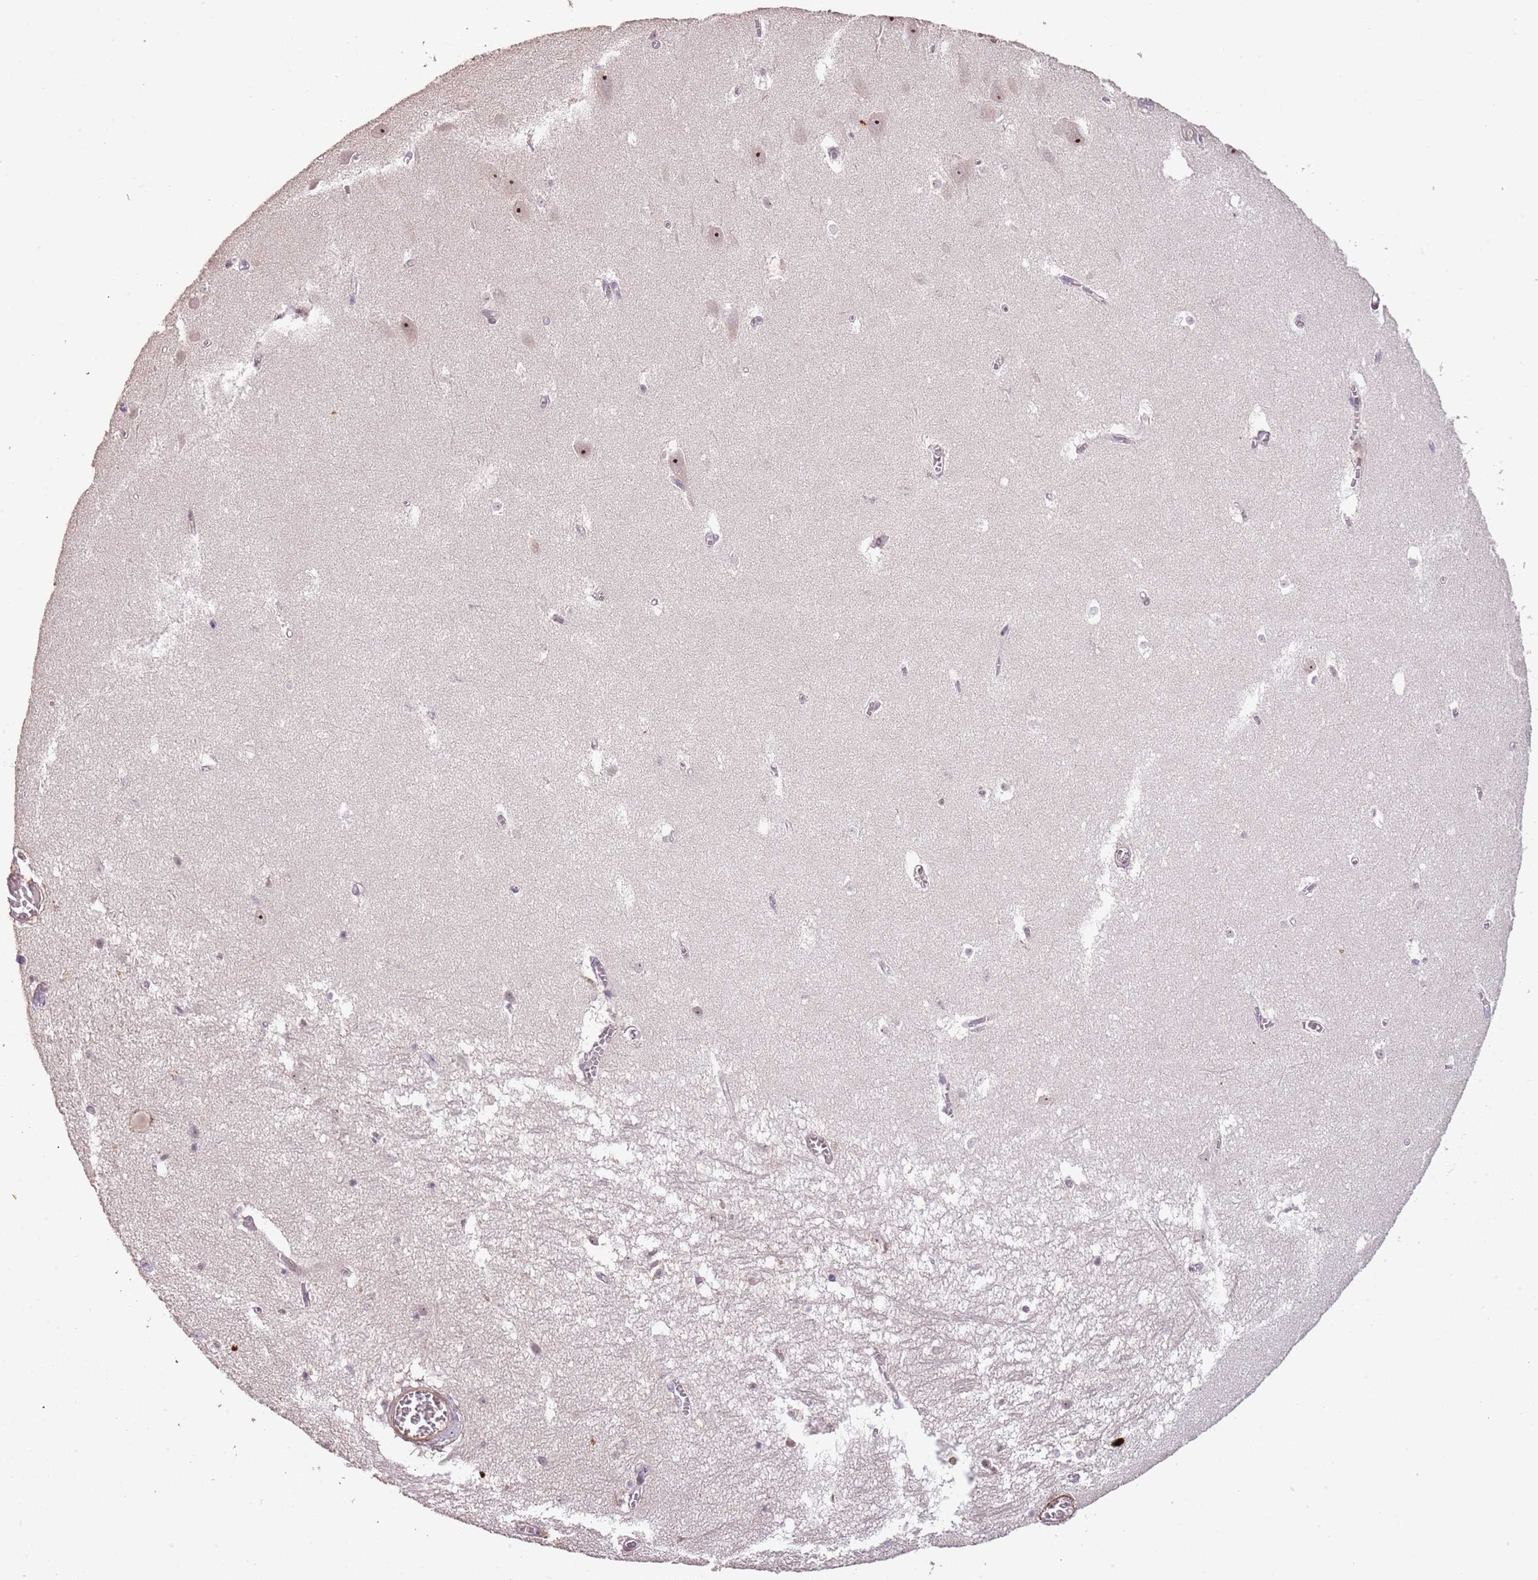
{"staining": {"intensity": "negative", "quantity": "none", "location": "none"}, "tissue": "hippocampus", "cell_type": "Glial cells", "image_type": "normal", "snomed": [{"axis": "morphology", "description": "Normal tissue, NOS"}, {"axis": "topography", "description": "Hippocampus"}], "caption": "An image of hippocampus stained for a protein displays no brown staining in glial cells. (Brightfield microscopy of DAB (3,3'-diaminobenzidine) immunohistochemistry (IHC) at high magnification).", "gene": "ADTRP", "patient": {"sex": "female", "age": 64}}